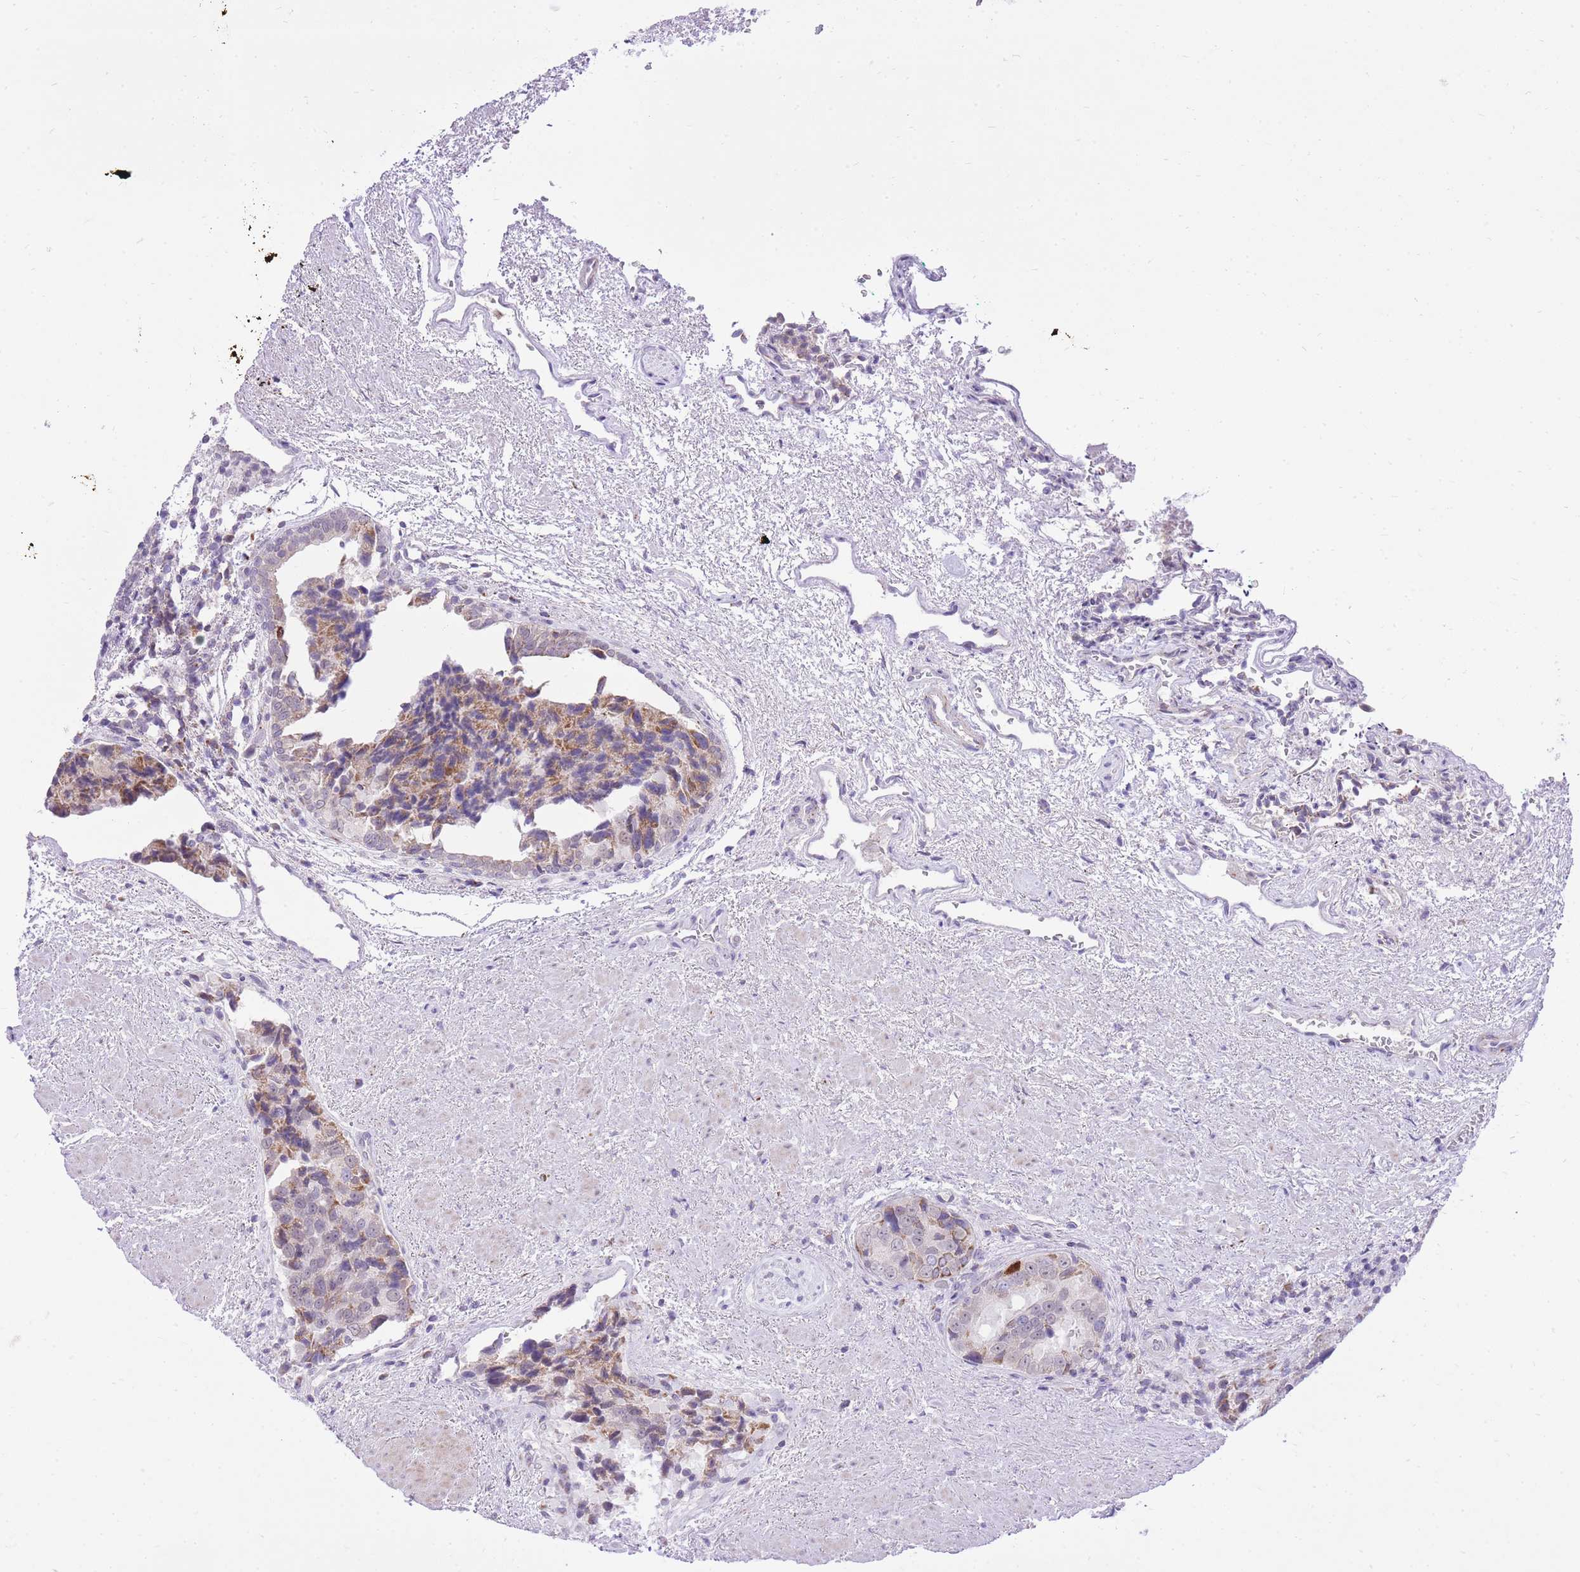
{"staining": {"intensity": "moderate", "quantity": "<25%", "location": "cytoplasmic/membranous"}, "tissue": "prostate cancer", "cell_type": "Tumor cells", "image_type": "cancer", "snomed": [{"axis": "morphology", "description": "Adenocarcinoma, High grade"}, {"axis": "topography", "description": "Prostate"}], "caption": "DAB (3,3'-diaminobenzidine) immunohistochemical staining of human prostate cancer (high-grade adenocarcinoma) exhibits moderate cytoplasmic/membranous protein positivity in about <25% of tumor cells.", "gene": "DENND2D", "patient": {"sex": "male", "age": 70}}